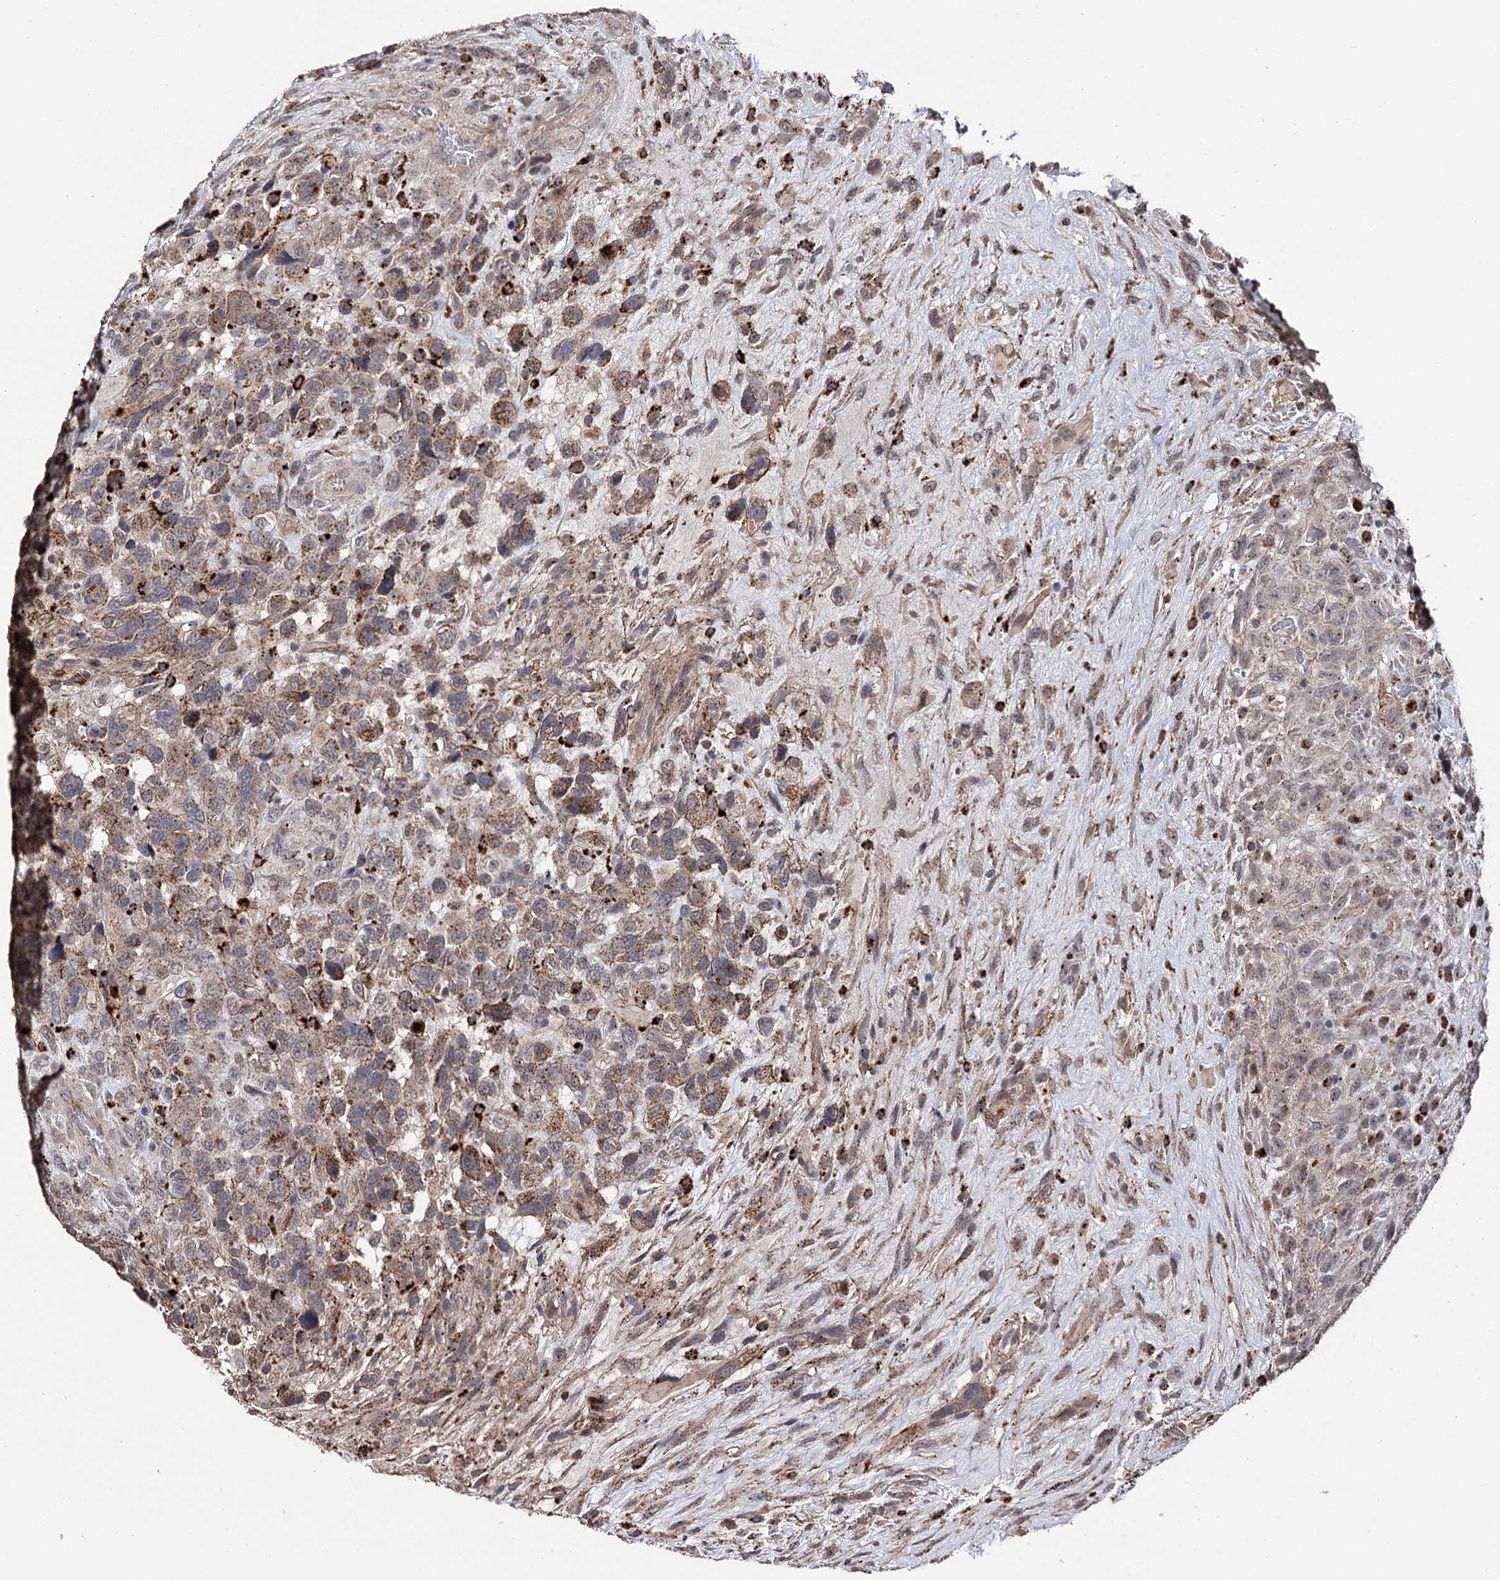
{"staining": {"intensity": "moderate", "quantity": ">75%", "location": "cytoplasmic/membranous"}, "tissue": "glioma", "cell_type": "Tumor cells", "image_type": "cancer", "snomed": [{"axis": "morphology", "description": "Glioma, malignant, High grade"}, {"axis": "topography", "description": "Brain"}], "caption": "This is a micrograph of immunohistochemistry (IHC) staining of malignant glioma (high-grade), which shows moderate staining in the cytoplasmic/membranous of tumor cells.", "gene": "MICAL2", "patient": {"sex": "male", "age": 61}}